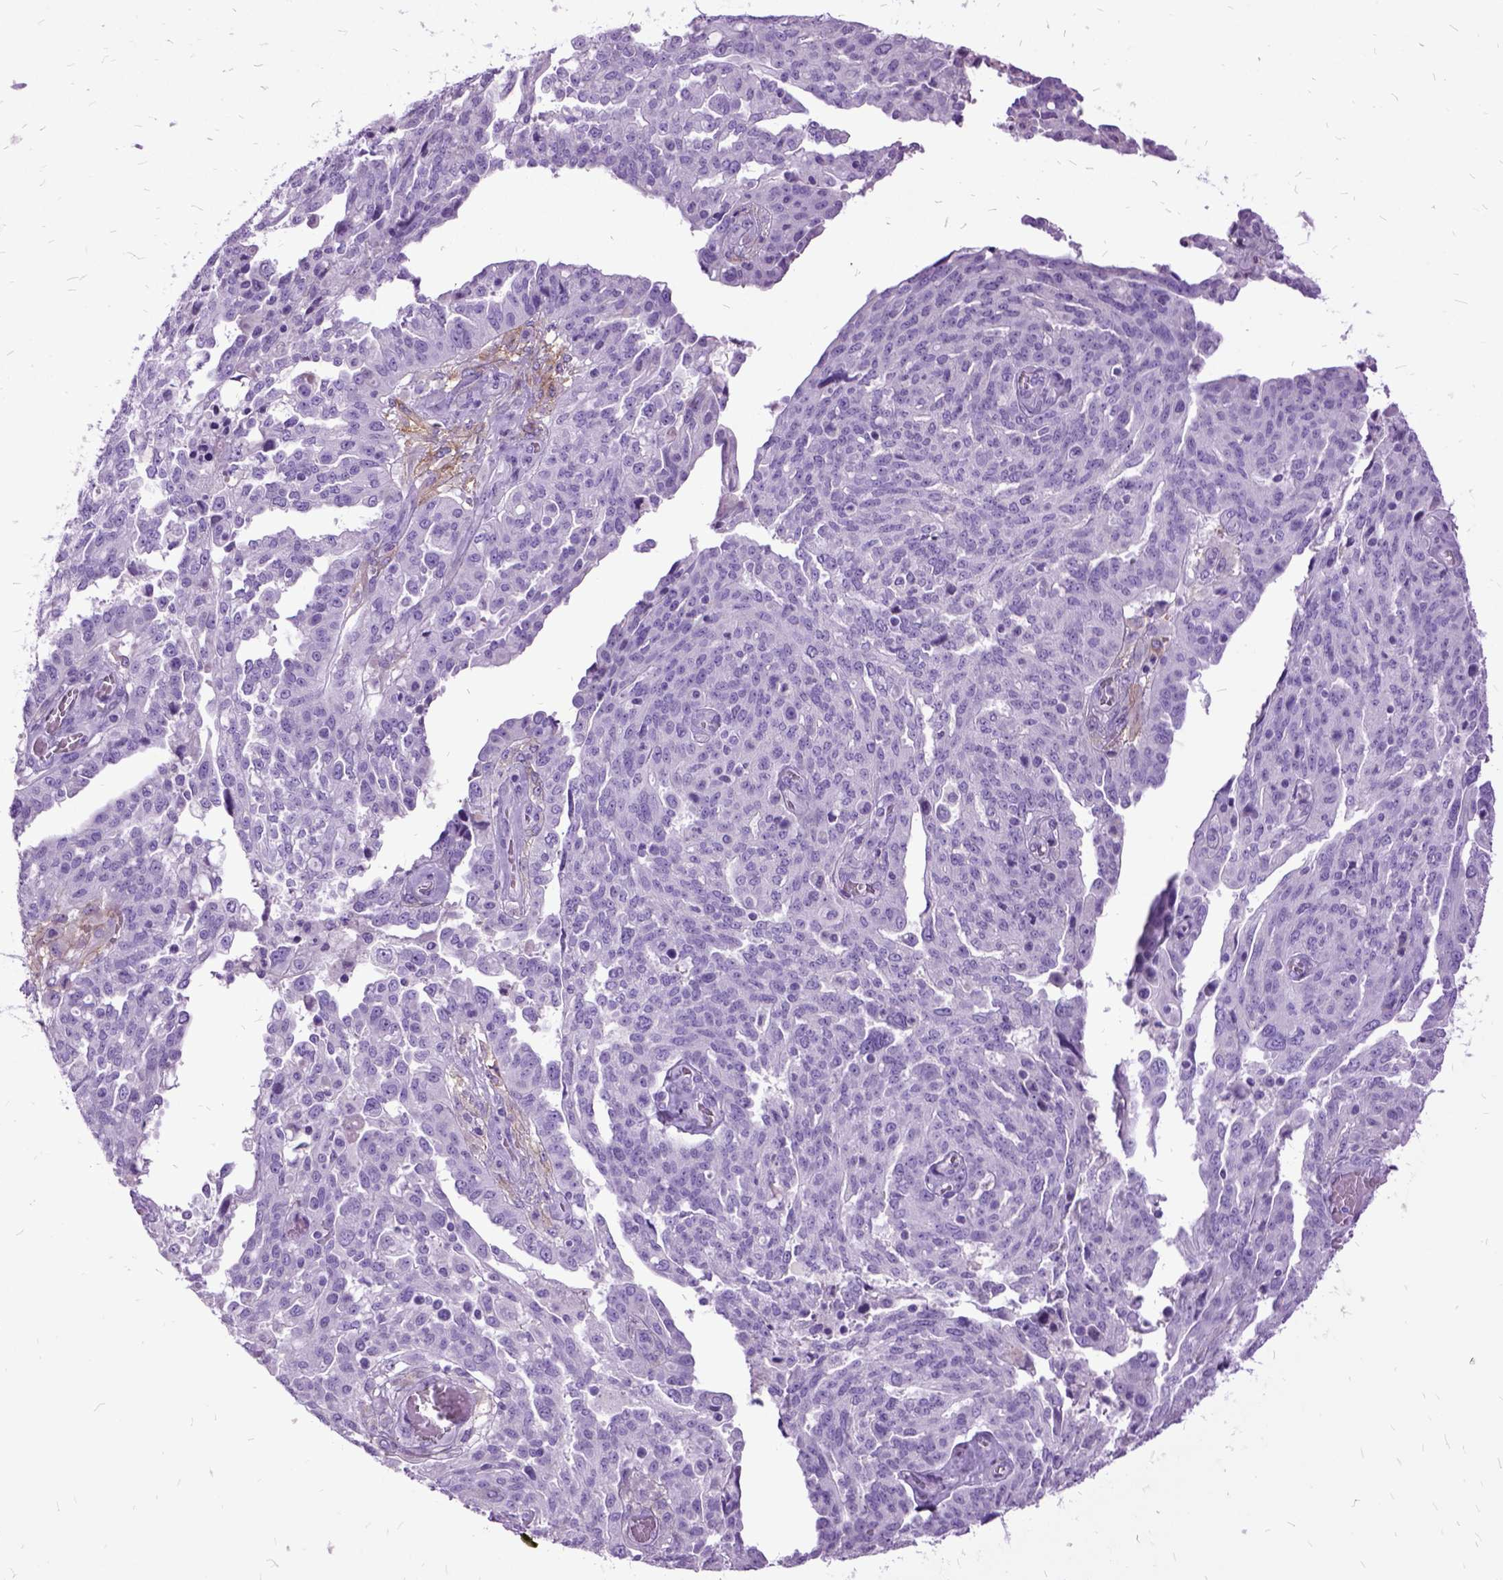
{"staining": {"intensity": "negative", "quantity": "none", "location": "none"}, "tissue": "ovarian cancer", "cell_type": "Tumor cells", "image_type": "cancer", "snomed": [{"axis": "morphology", "description": "Cystadenocarcinoma, serous, NOS"}, {"axis": "topography", "description": "Ovary"}], "caption": "There is no significant expression in tumor cells of ovarian cancer.", "gene": "MME", "patient": {"sex": "female", "age": 67}}